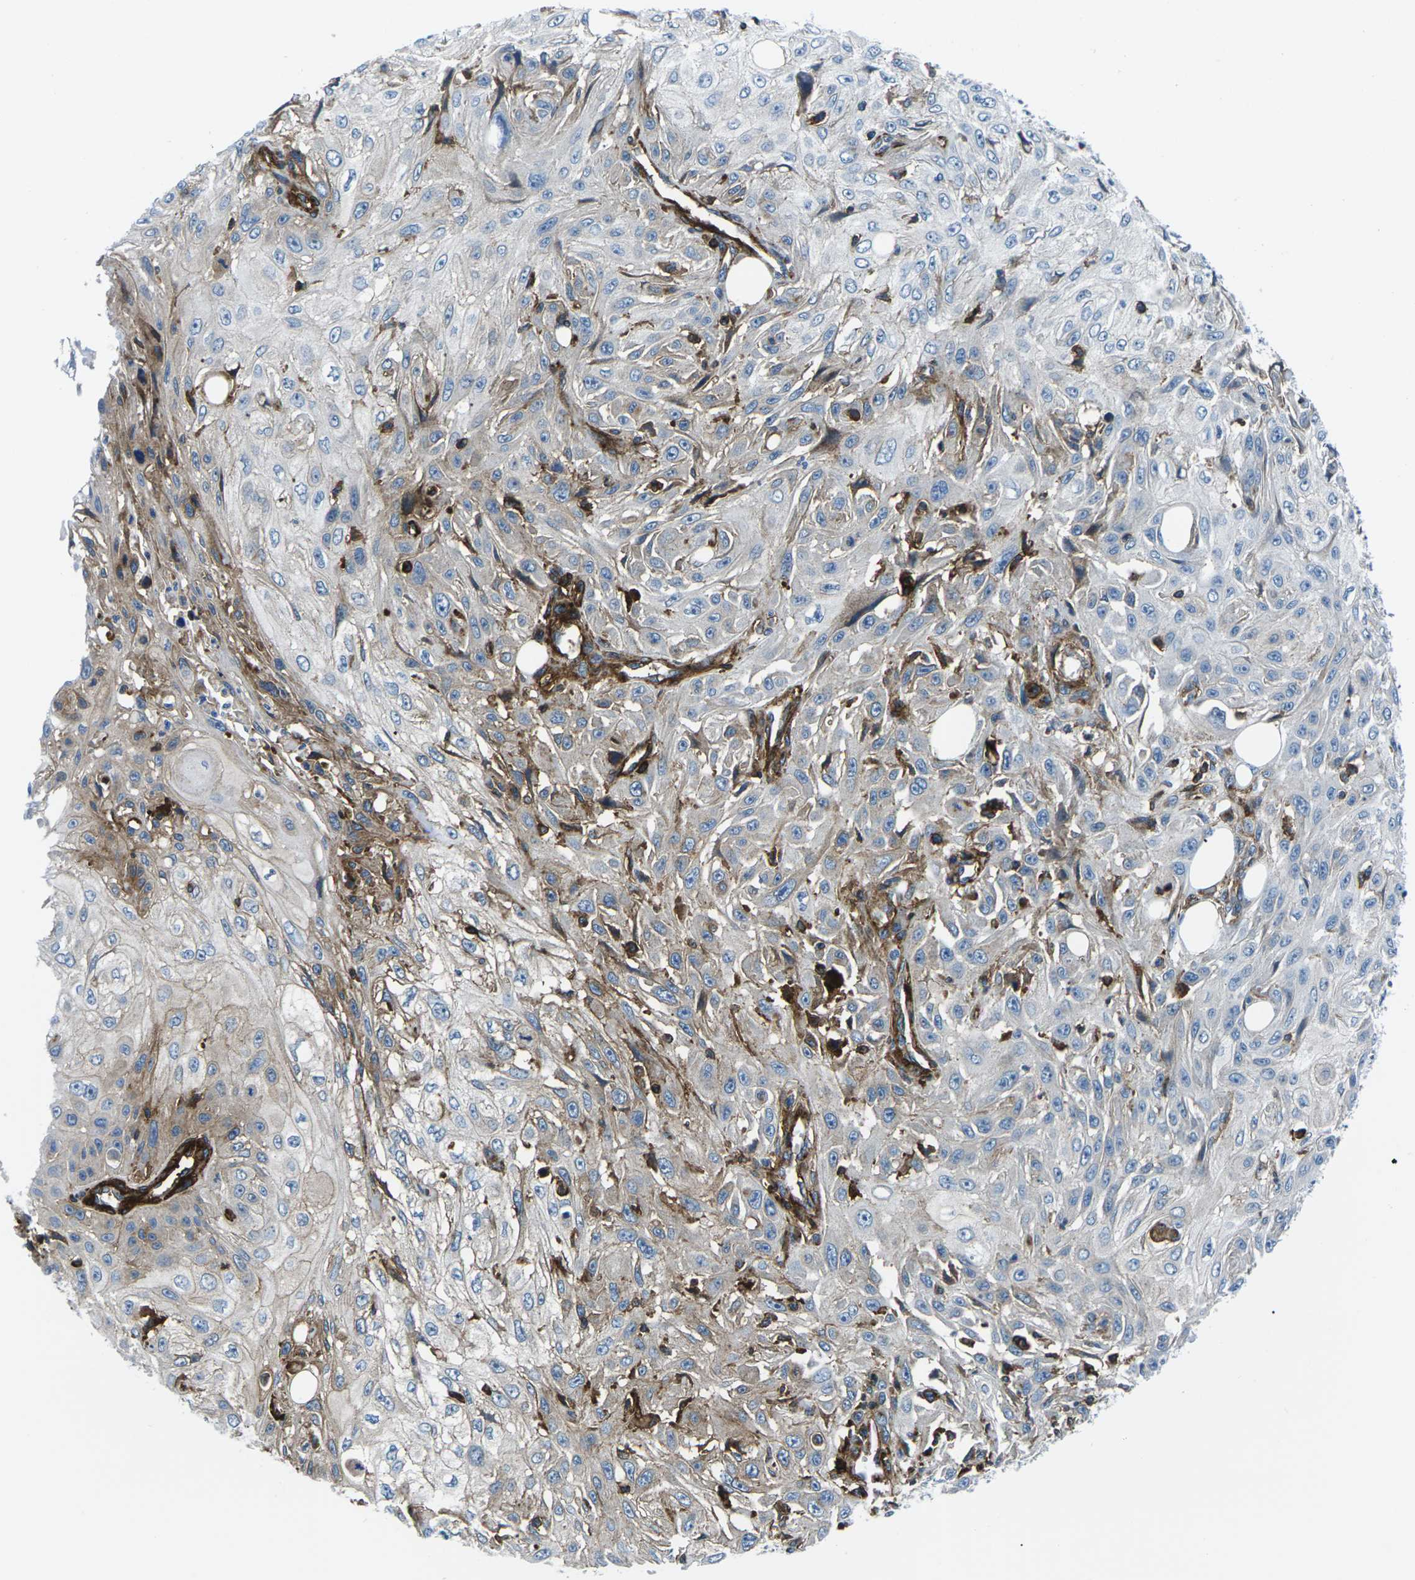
{"staining": {"intensity": "weak", "quantity": "<25%", "location": "cytoplasmic/membranous"}, "tissue": "skin cancer", "cell_type": "Tumor cells", "image_type": "cancer", "snomed": [{"axis": "morphology", "description": "Squamous cell carcinoma, NOS"}, {"axis": "topography", "description": "Skin"}], "caption": "The histopathology image displays no significant positivity in tumor cells of squamous cell carcinoma (skin).", "gene": "SOCS4", "patient": {"sex": "male", "age": 75}}